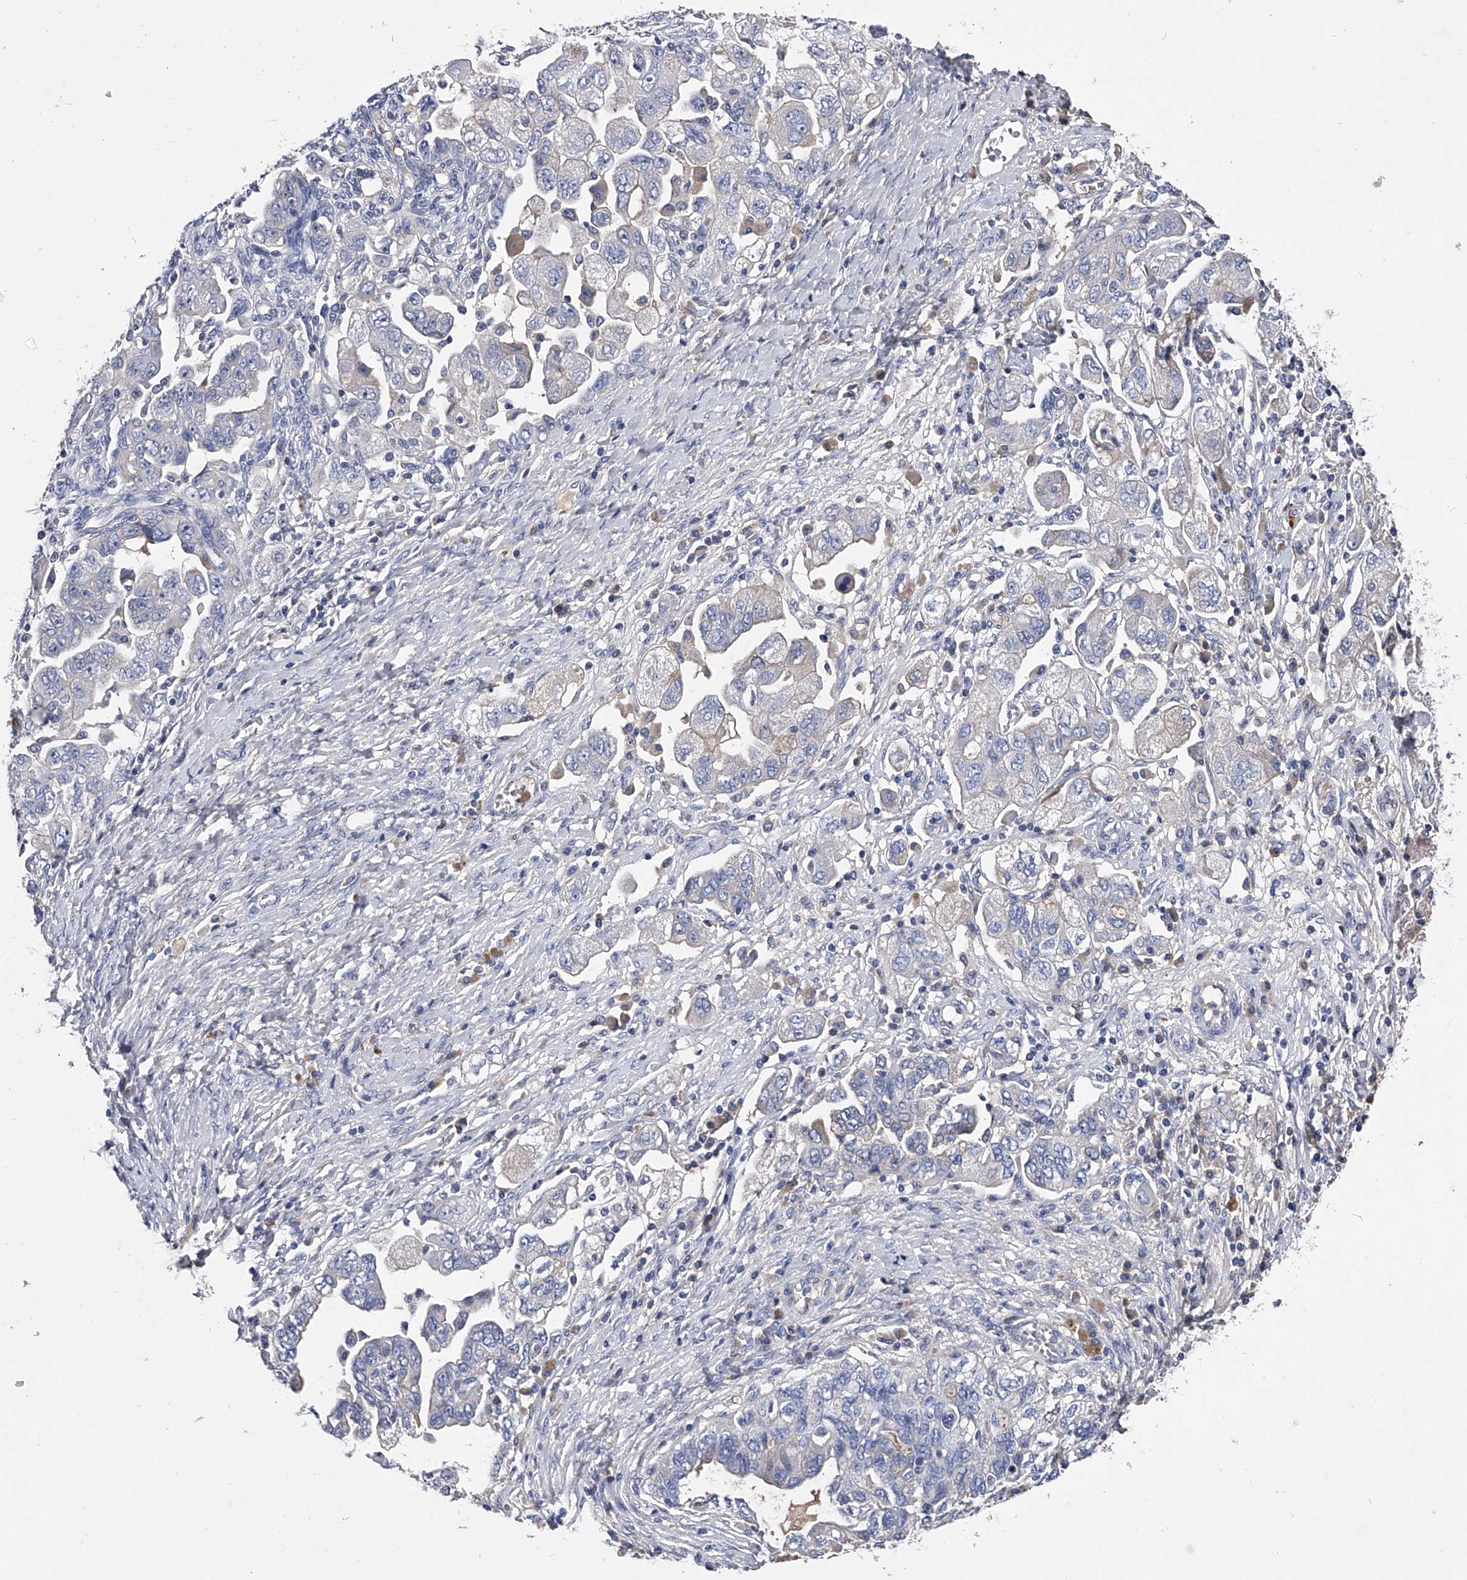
{"staining": {"intensity": "negative", "quantity": "none", "location": "none"}, "tissue": "ovarian cancer", "cell_type": "Tumor cells", "image_type": "cancer", "snomed": [{"axis": "morphology", "description": "Carcinoma, NOS"}, {"axis": "morphology", "description": "Cystadenocarcinoma, serous, NOS"}, {"axis": "topography", "description": "Ovary"}], "caption": "Immunohistochemistry histopathology image of ovarian carcinoma stained for a protein (brown), which exhibits no positivity in tumor cells. (Immunohistochemistry, brightfield microscopy, high magnification).", "gene": "EFCAB7", "patient": {"sex": "female", "age": 69}}